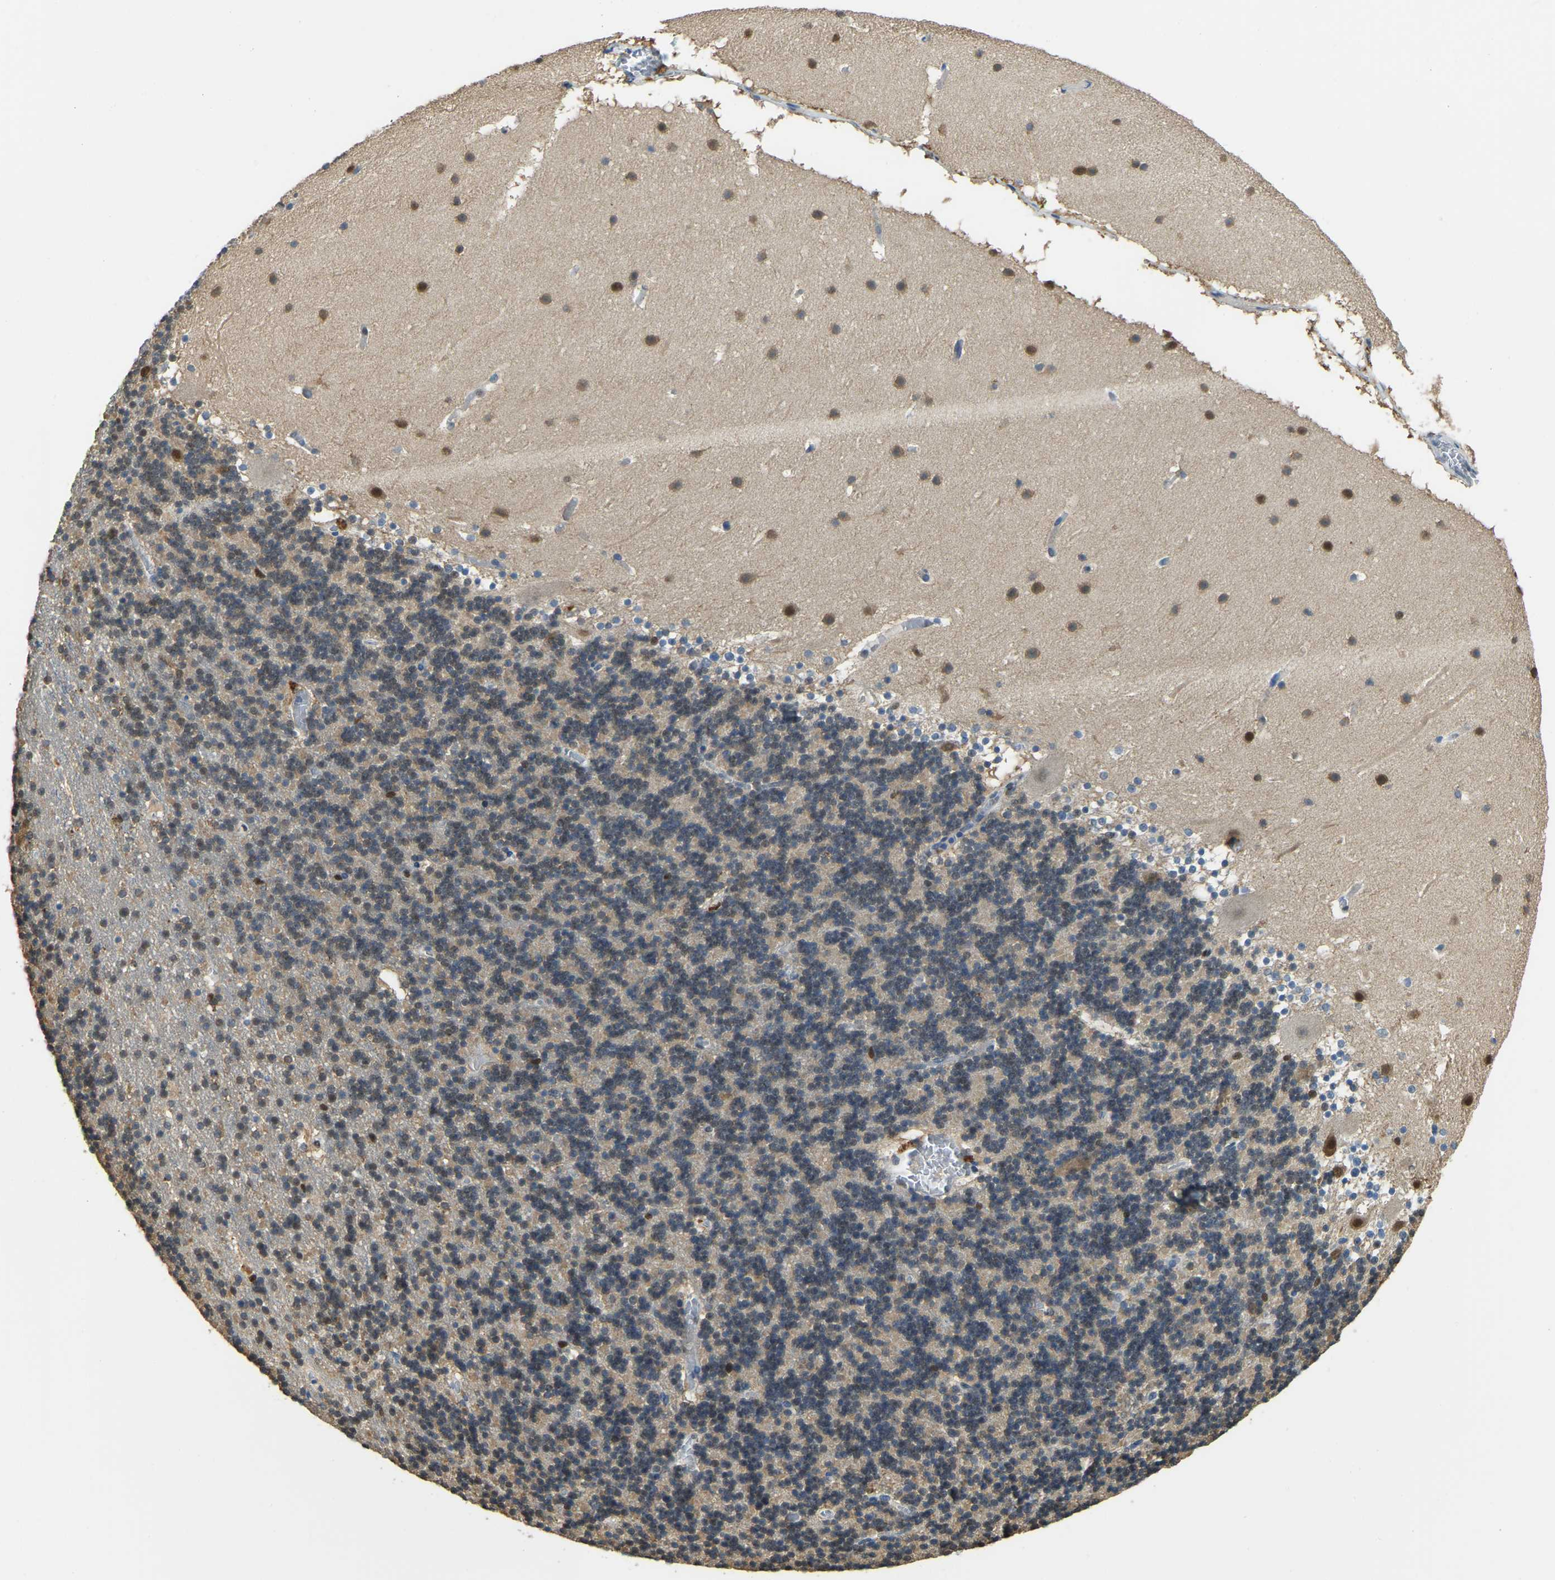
{"staining": {"intensity": "weak", "quantity": "25%-75%", "location": "cytoplasmic/membranous"}, "tissue": "cerebellum", "cell_type": "Cells in granular layer", "image_type": "normal", "snomed": [{"axis": "morphology", "description": "Normal tissue, NOS"}, {"axis": "topography", "description": "Cerebellum"}], "caption": "A photomicrograph of cerebellum stained for a protein reveals weak cytoplasmic/membranous brown staining in cells in granular layer.", "gene": "NANS", "patient": {"sex": "male", "age": 45}}